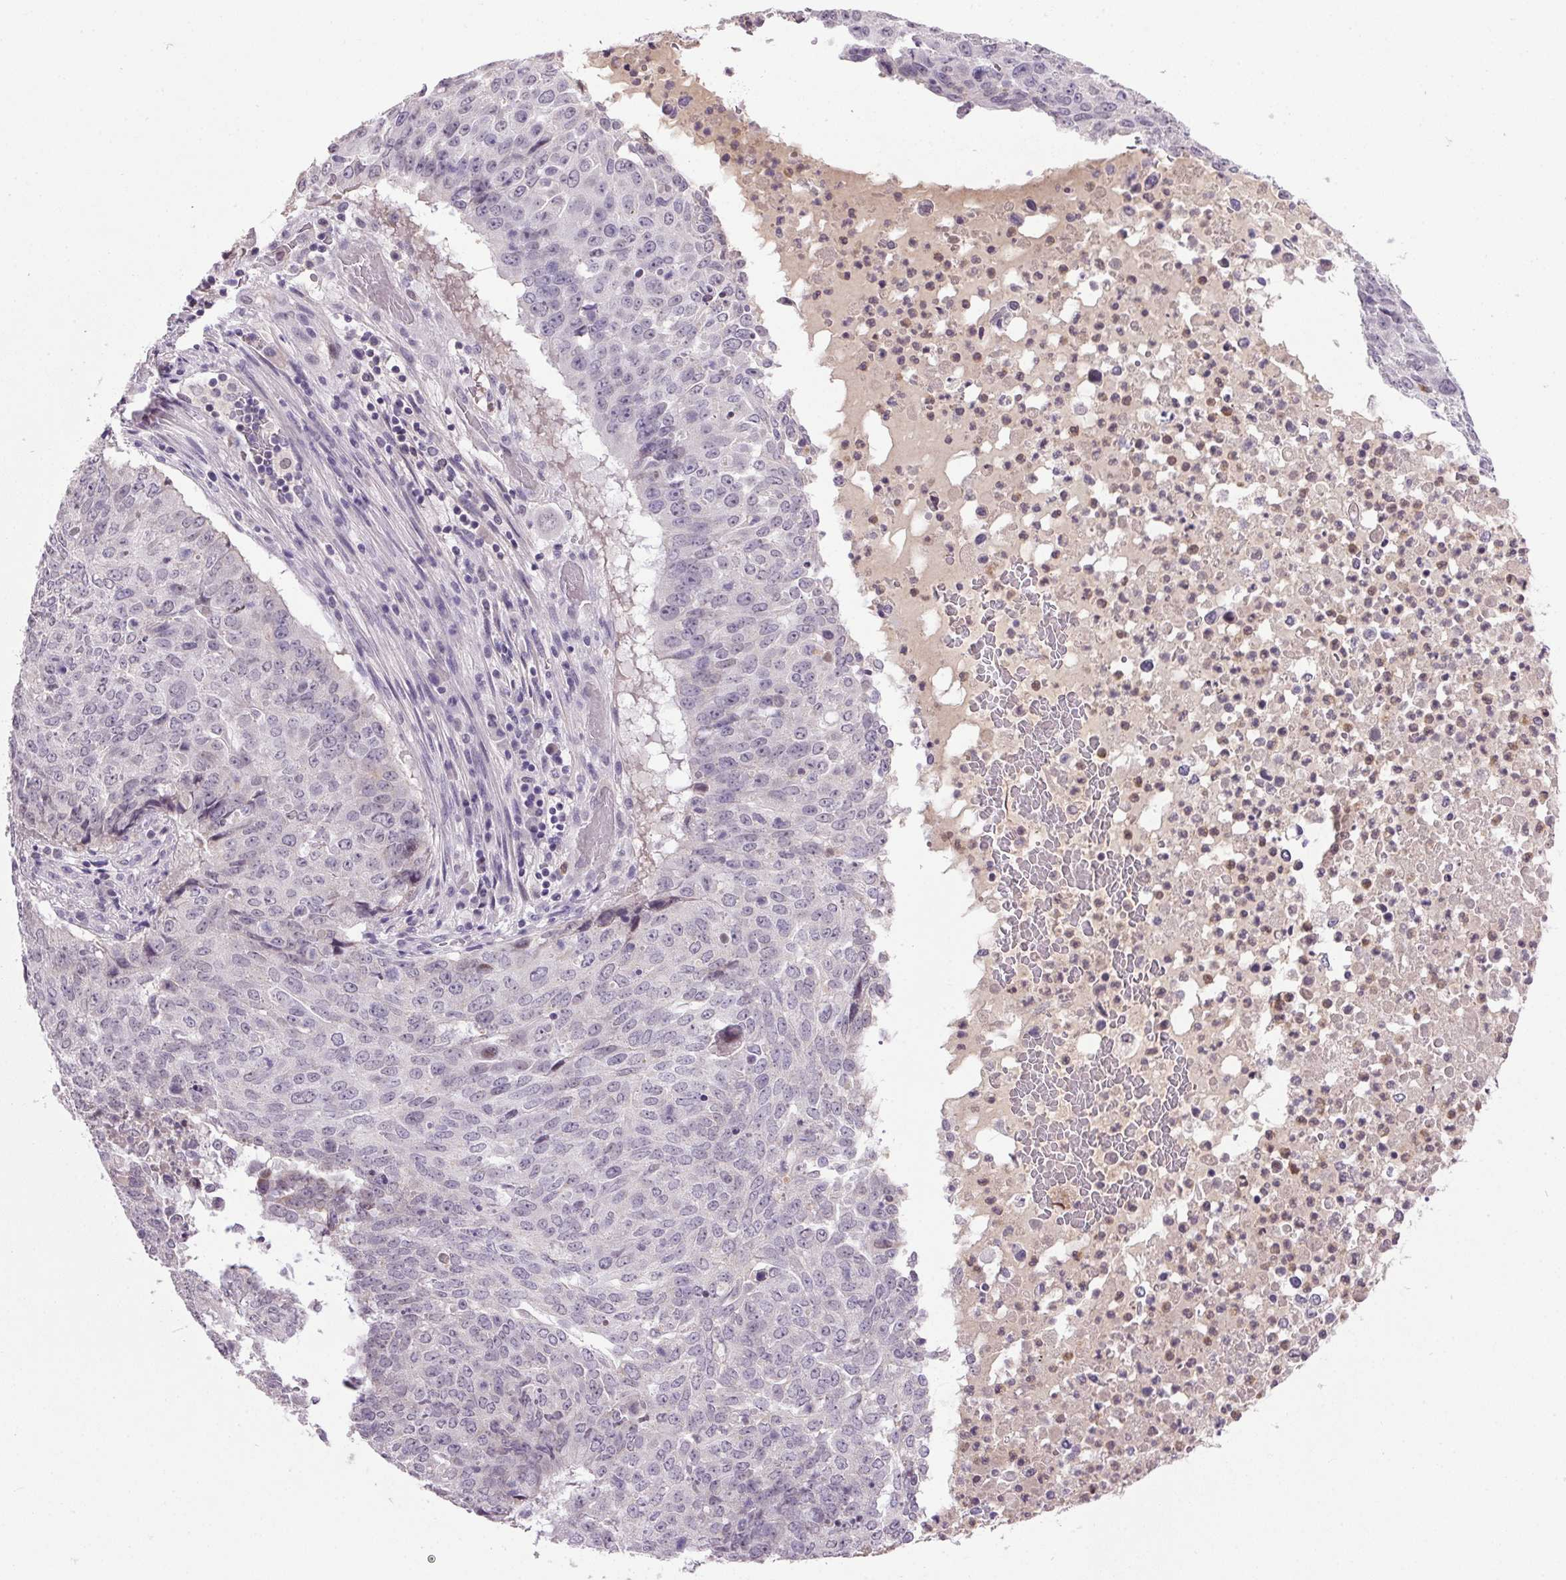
{"staining": {"intensity": "negative", "quantity": "none", "location": "none"}, "tissue": "lung cancer", "cell_type": "Tumor cells", "image_type": "cancer", "snomed": [{"axis": "morphology", "description": "Normal tissue, NOS"}, {"axis": "morphology", "description": "Squamous cell carcinoma, NOS"}, {"axis": "topography", "description": "Bronchus"}, {"axis": "topography", "description": "Lung"}], "caption": "Squamous cell carcinoma (lung) was stained to show a protein in brown. There is no significant positivity in tumor cells. (Brightfield microscopy of DAB immunohistochemistry (IHC) at high magnification).", "gene": "TRDN", "patient": {"sex": "male", "age": 64}}